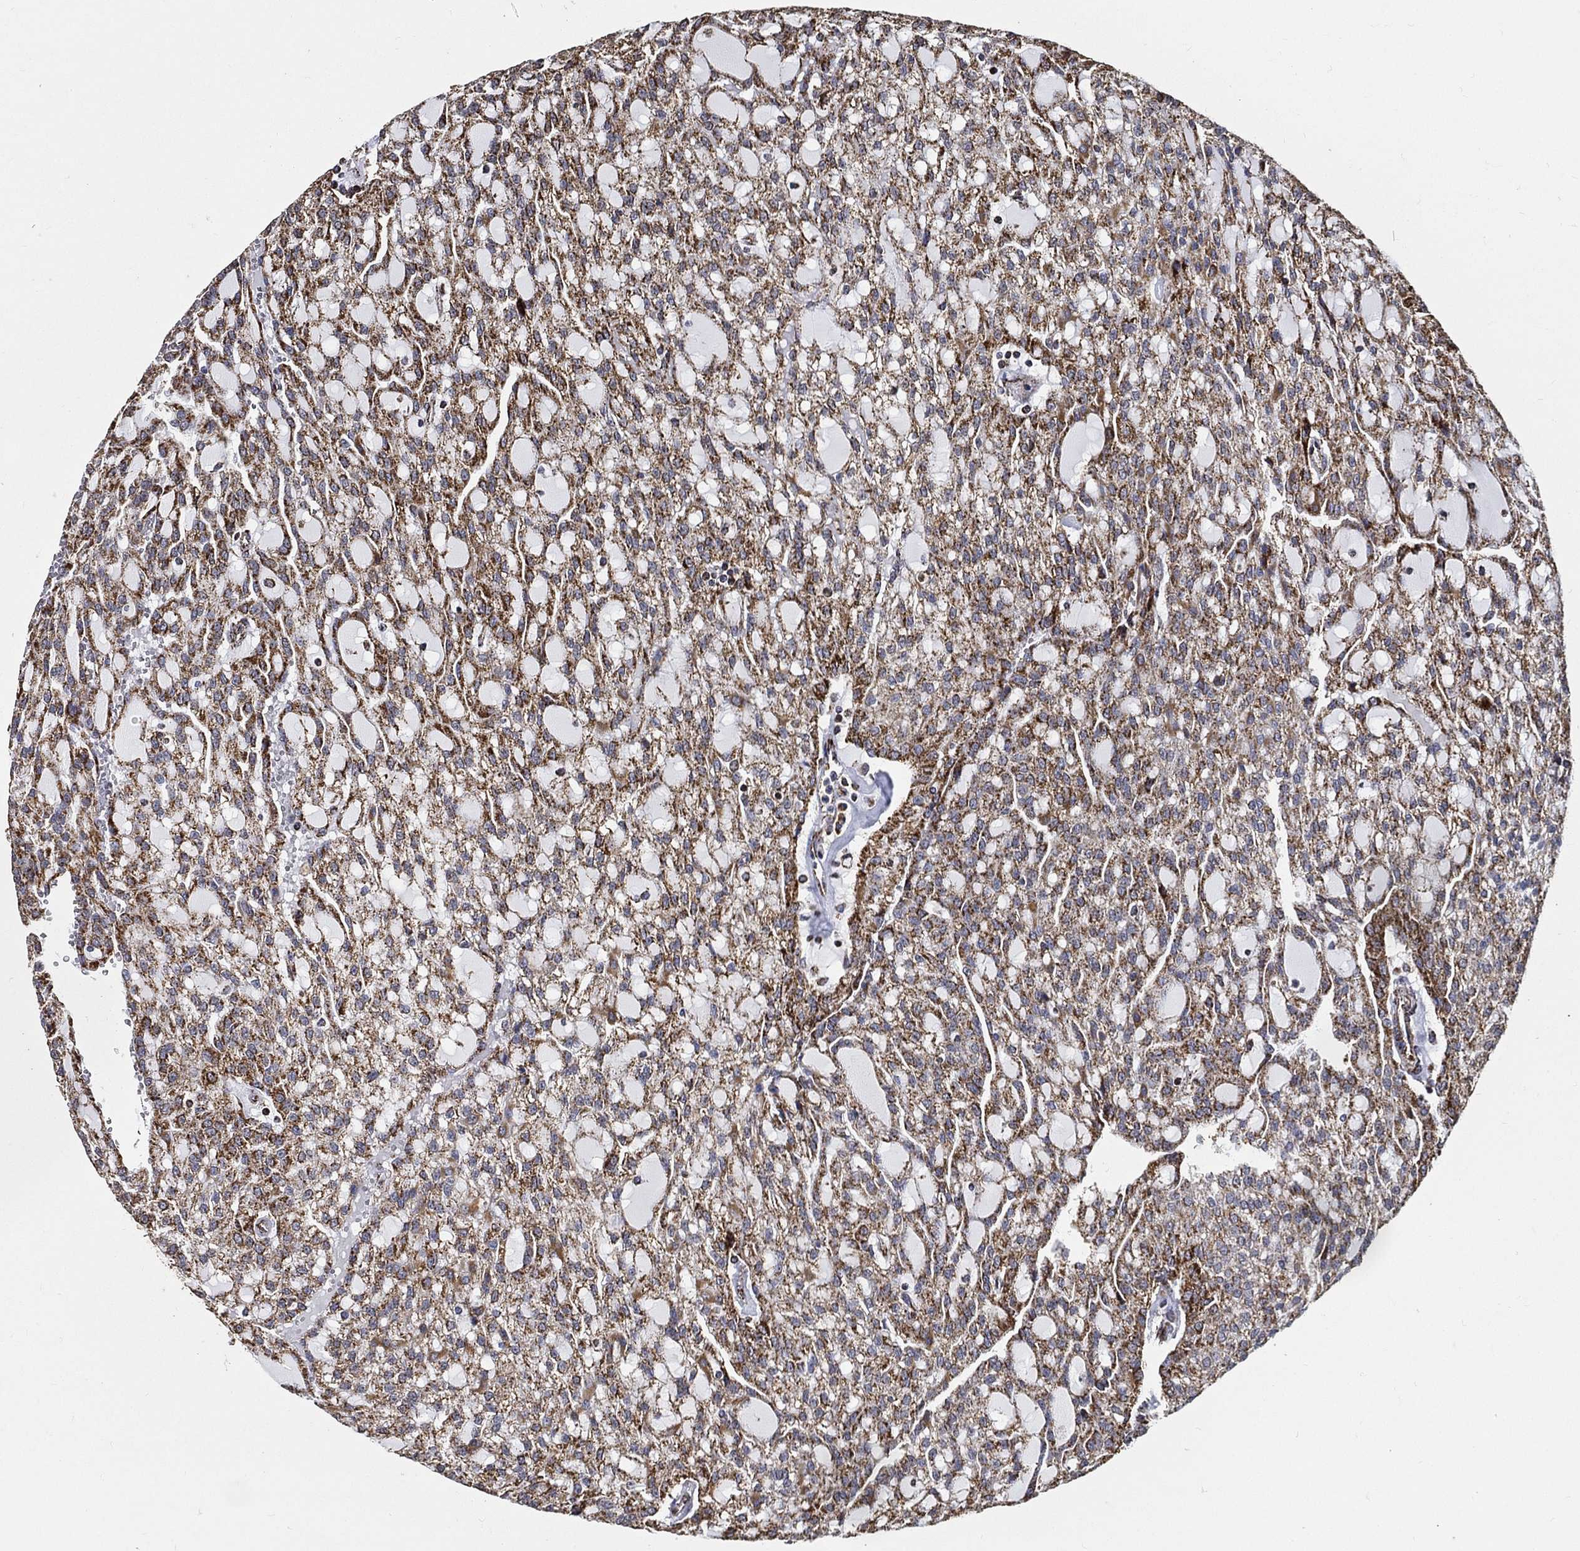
{"staining": {"intensity": "strong", "quantity": ">75%", "location": "cytoplasmic/membranous"}, "tissue": "renal cancer", "cell_type": "Tumor cells", "image_type": "cancer", "snomed": [{"axis": "morphology", "description": "Adenocarcinoma, NOS"}, {"axis": "topography", "description": "Kidney"}], "caption": "A micrograph of human renal adenocarcinoma stained for a protein demonstrates strong cytoplasmic/membranous brown staining in tumor cells.", "gene": "NDUFAB1", "patient": {"sex": "male", "age": 63}}